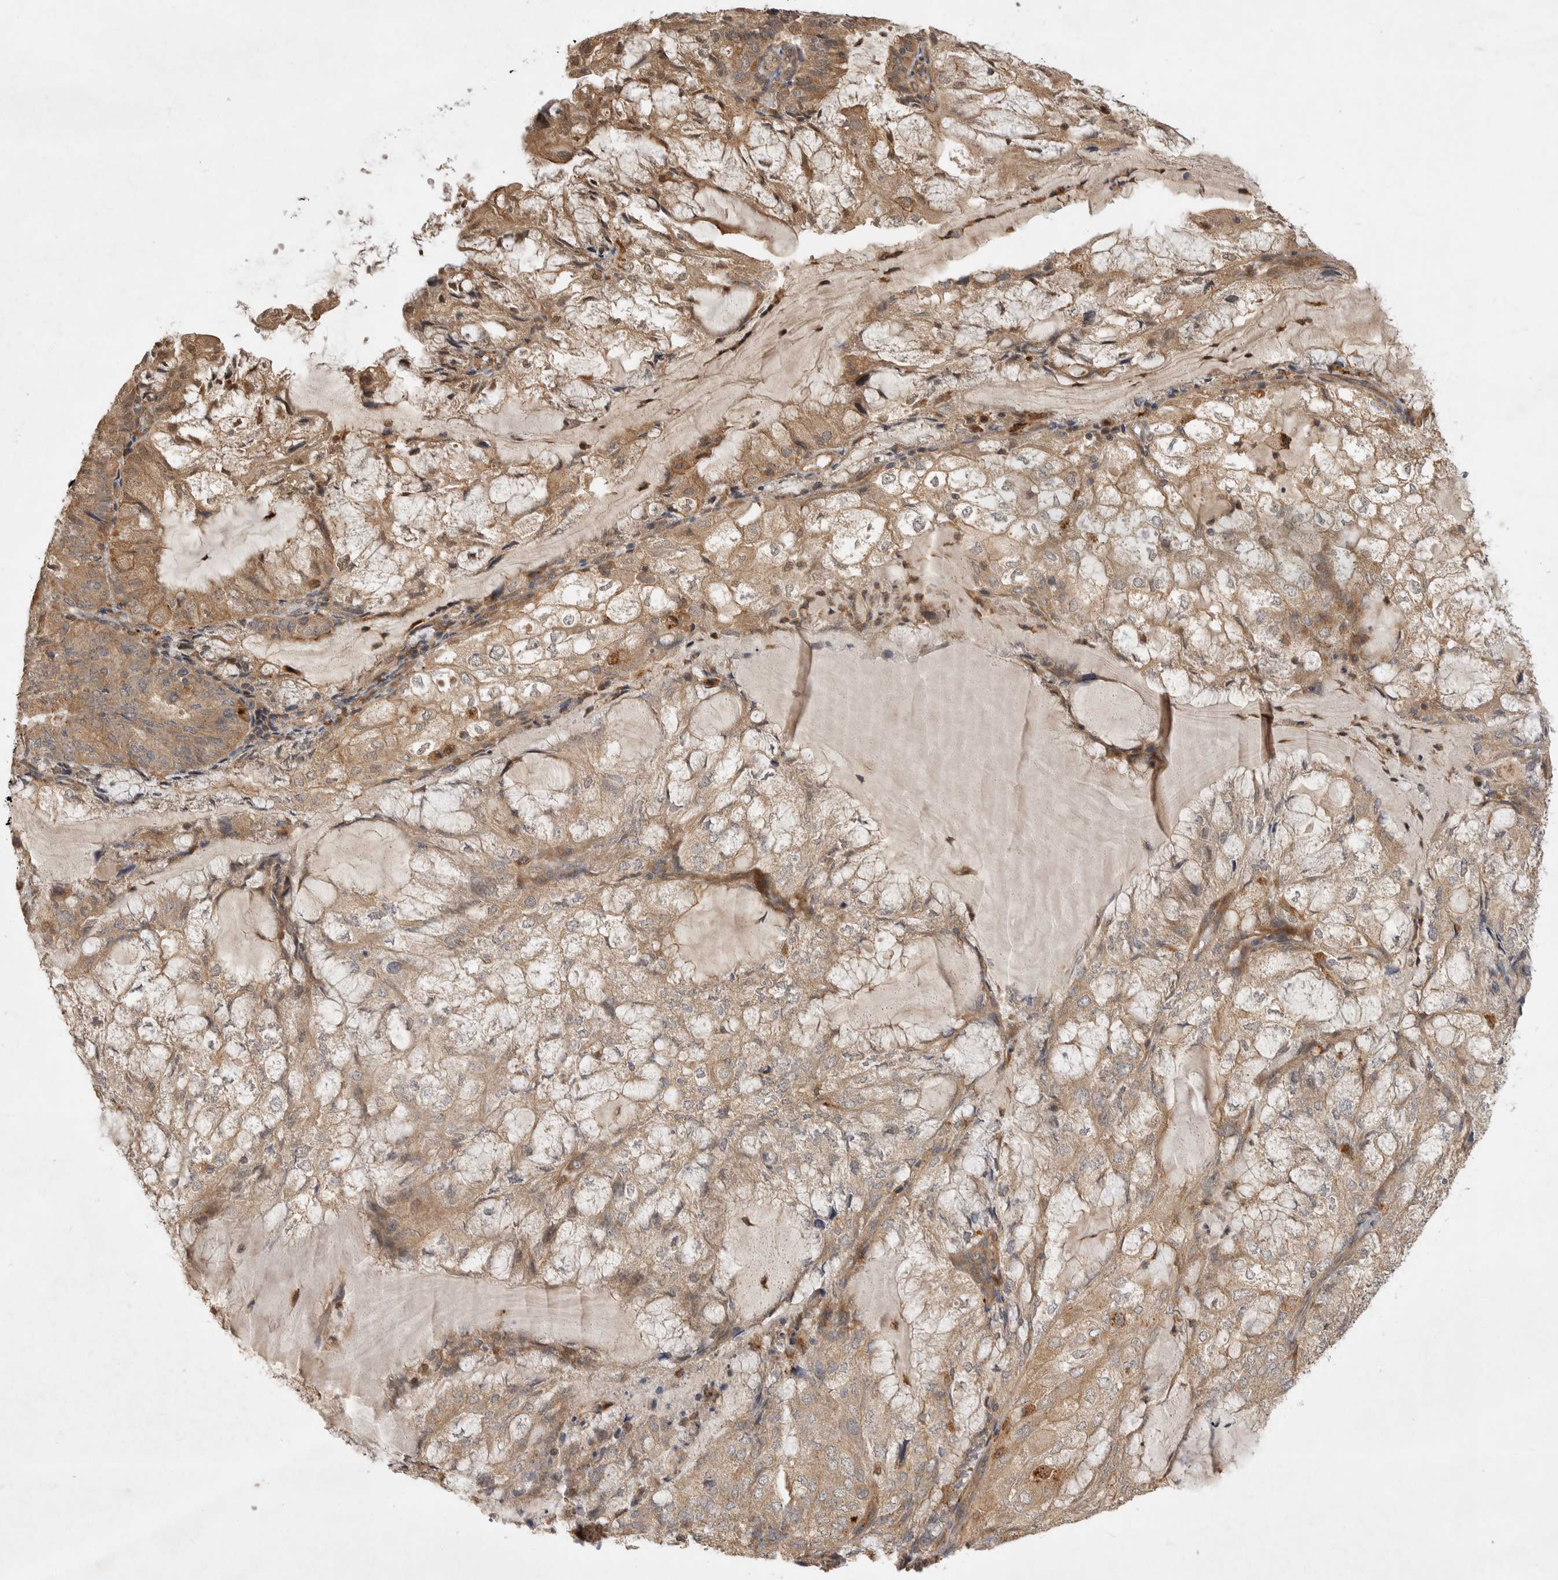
{"staining": {"intensity": "moderate", "quantity": ">75%", "location": "cytoplasmic/membranous"}, "tissue": "endometrial cancer", "cell_type": "Tumor cells", "image_type": "cancer", "snomed": [{"axis": "morphology", "description": "Adenocarcinoma, NOS"}, {"axis": "topography", "description": "Endometrium"}], "caption": "Protein expression analysis of human adenocarcinoma (endometrial) reveals moderate cytoplasmic/membranous expression in about >75% of tumor cells.", "gene": "ZNF232", "patient": {"sex": "female", "age": 81}}